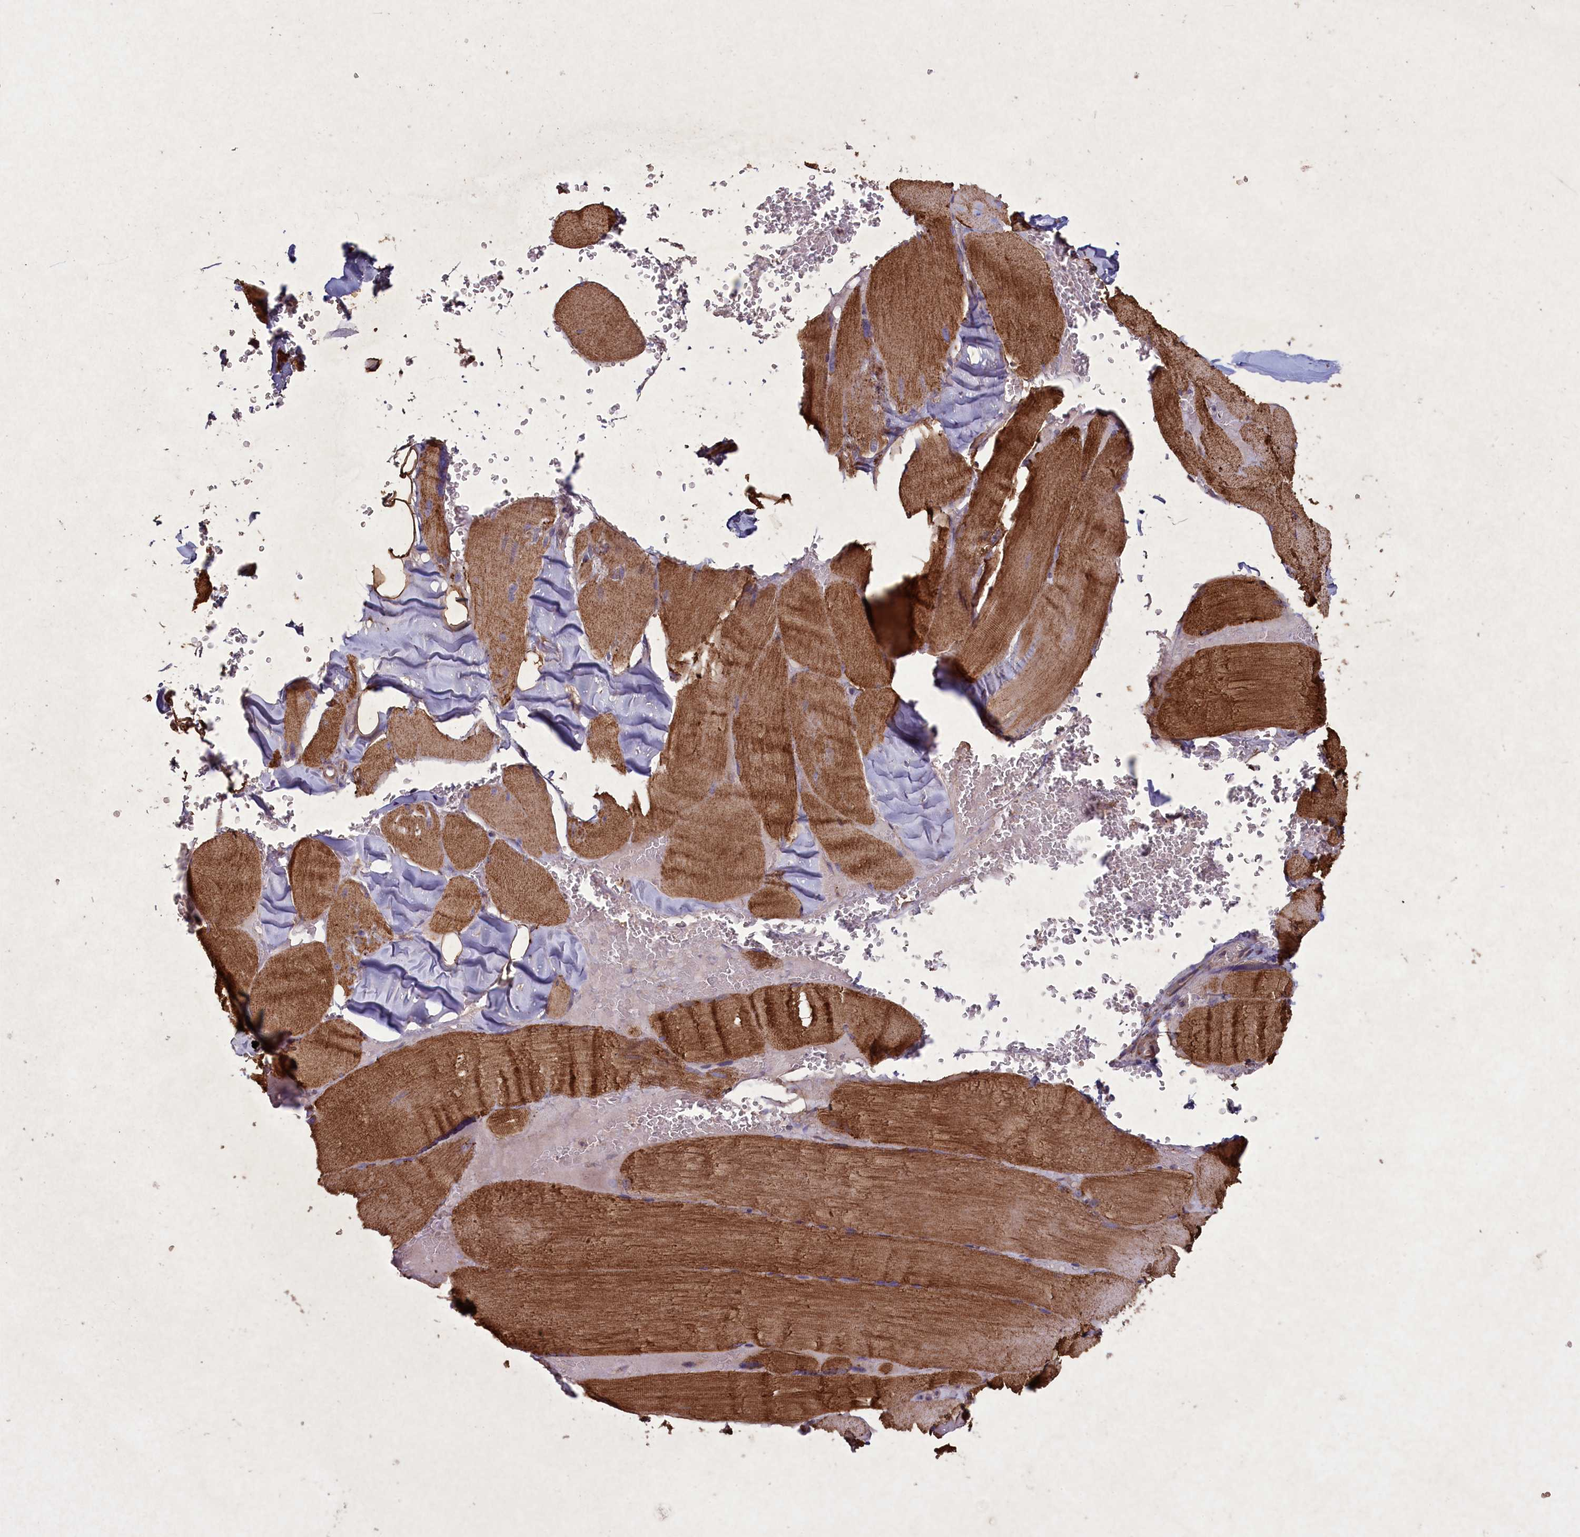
{"staining": {"intensity": "moderate", "quantity": ">75%", "location": "cytoplasmic/membranous"}, "tissue": "skeletal muscle", "cell_type": "Myocytes", "image_type": "normal", "snomed": [{"axis": "morphology", "description": "Normal tissue, NOS"}, {"axis": "topography", "description": "Skeletal muscle"}, {"axis": "topography", "description": "Head-Neck"}], "caption": "This micrograph exhibits benign skeletal muscle stained with immunohistochemistry (IHC) to label a protein in brown. The cytoplasmic/membranous of myocytes show moderate positivity for the protein. Nuclei are counter-stained blue.", "gene": "CIAO2B", "patient": {"sex": "male", "age": 66}}